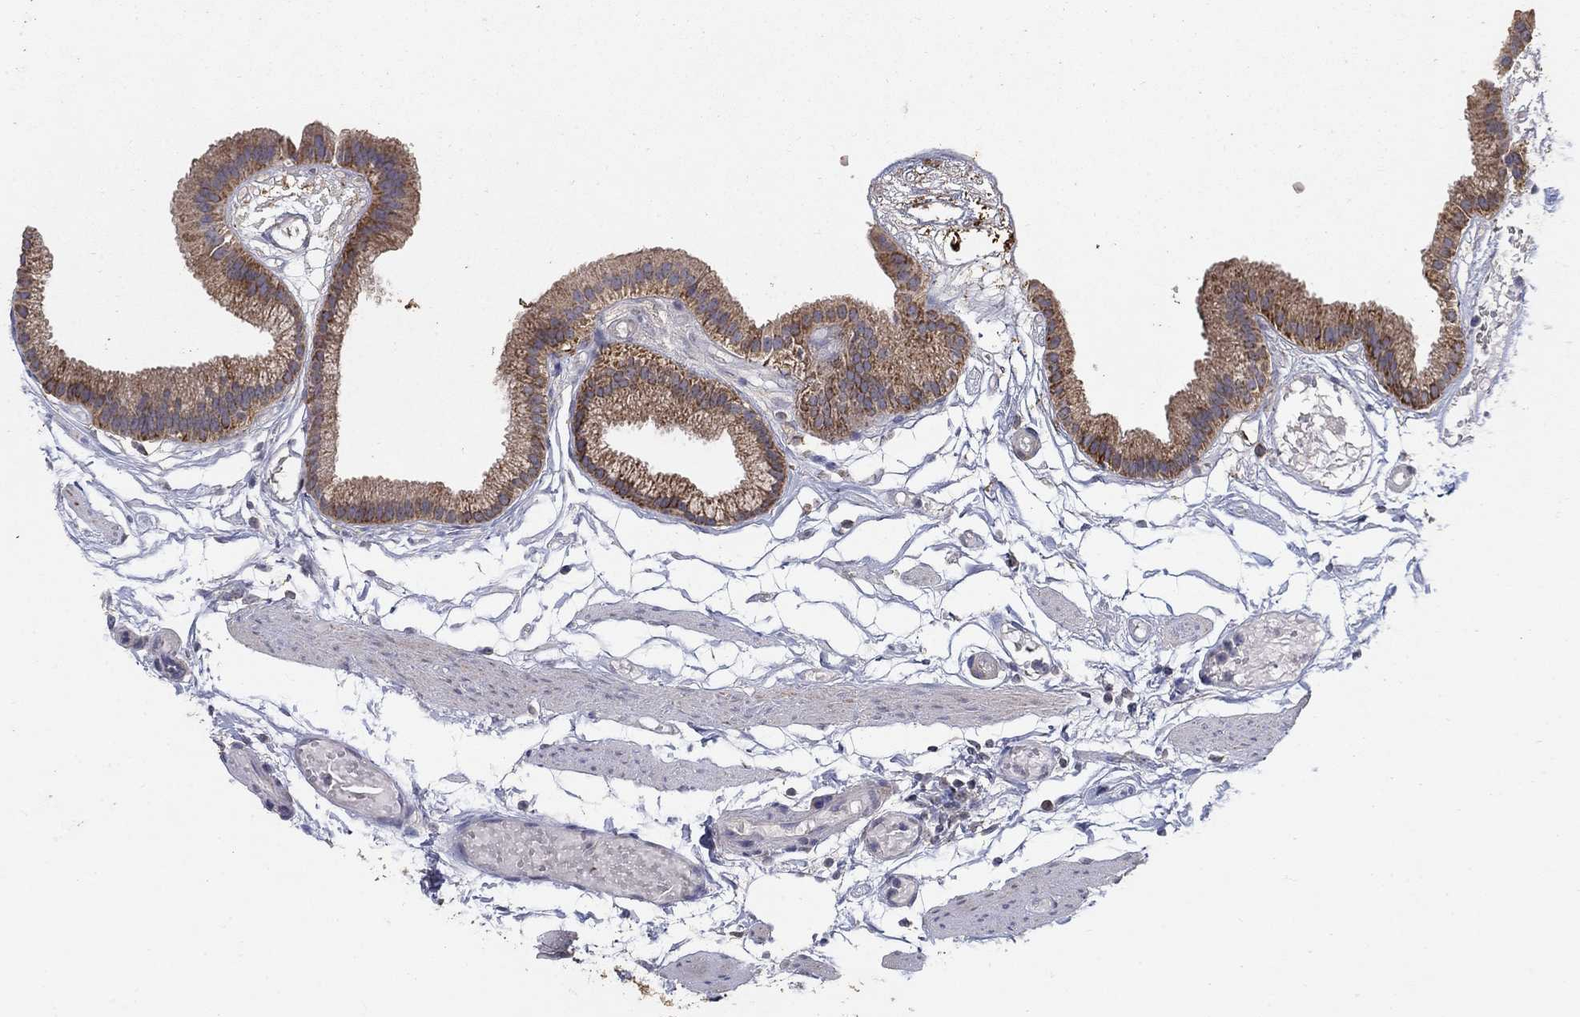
{"staining": {"intensity": "strong", "quantity": "25%-75%", "location": "cytoplasmic/membranous"}, "tissue": "gallbladder", "cell_type": "Glandular cells", "image_type": "normal", "snomed": [{"axis": "morphology", "description": "Normal tissue, NOS"}, {"axis": "topography", "description": "Gallbladder"}], "caption": "Immunohistochemistry (IHC) of benign gallbladder reveals high levels of strong cytoplasmic/membranous expression in about 25%-75% of glandular cells.", "gene": "GPSM1", "patient": {"sex": "female", "age": 45}}